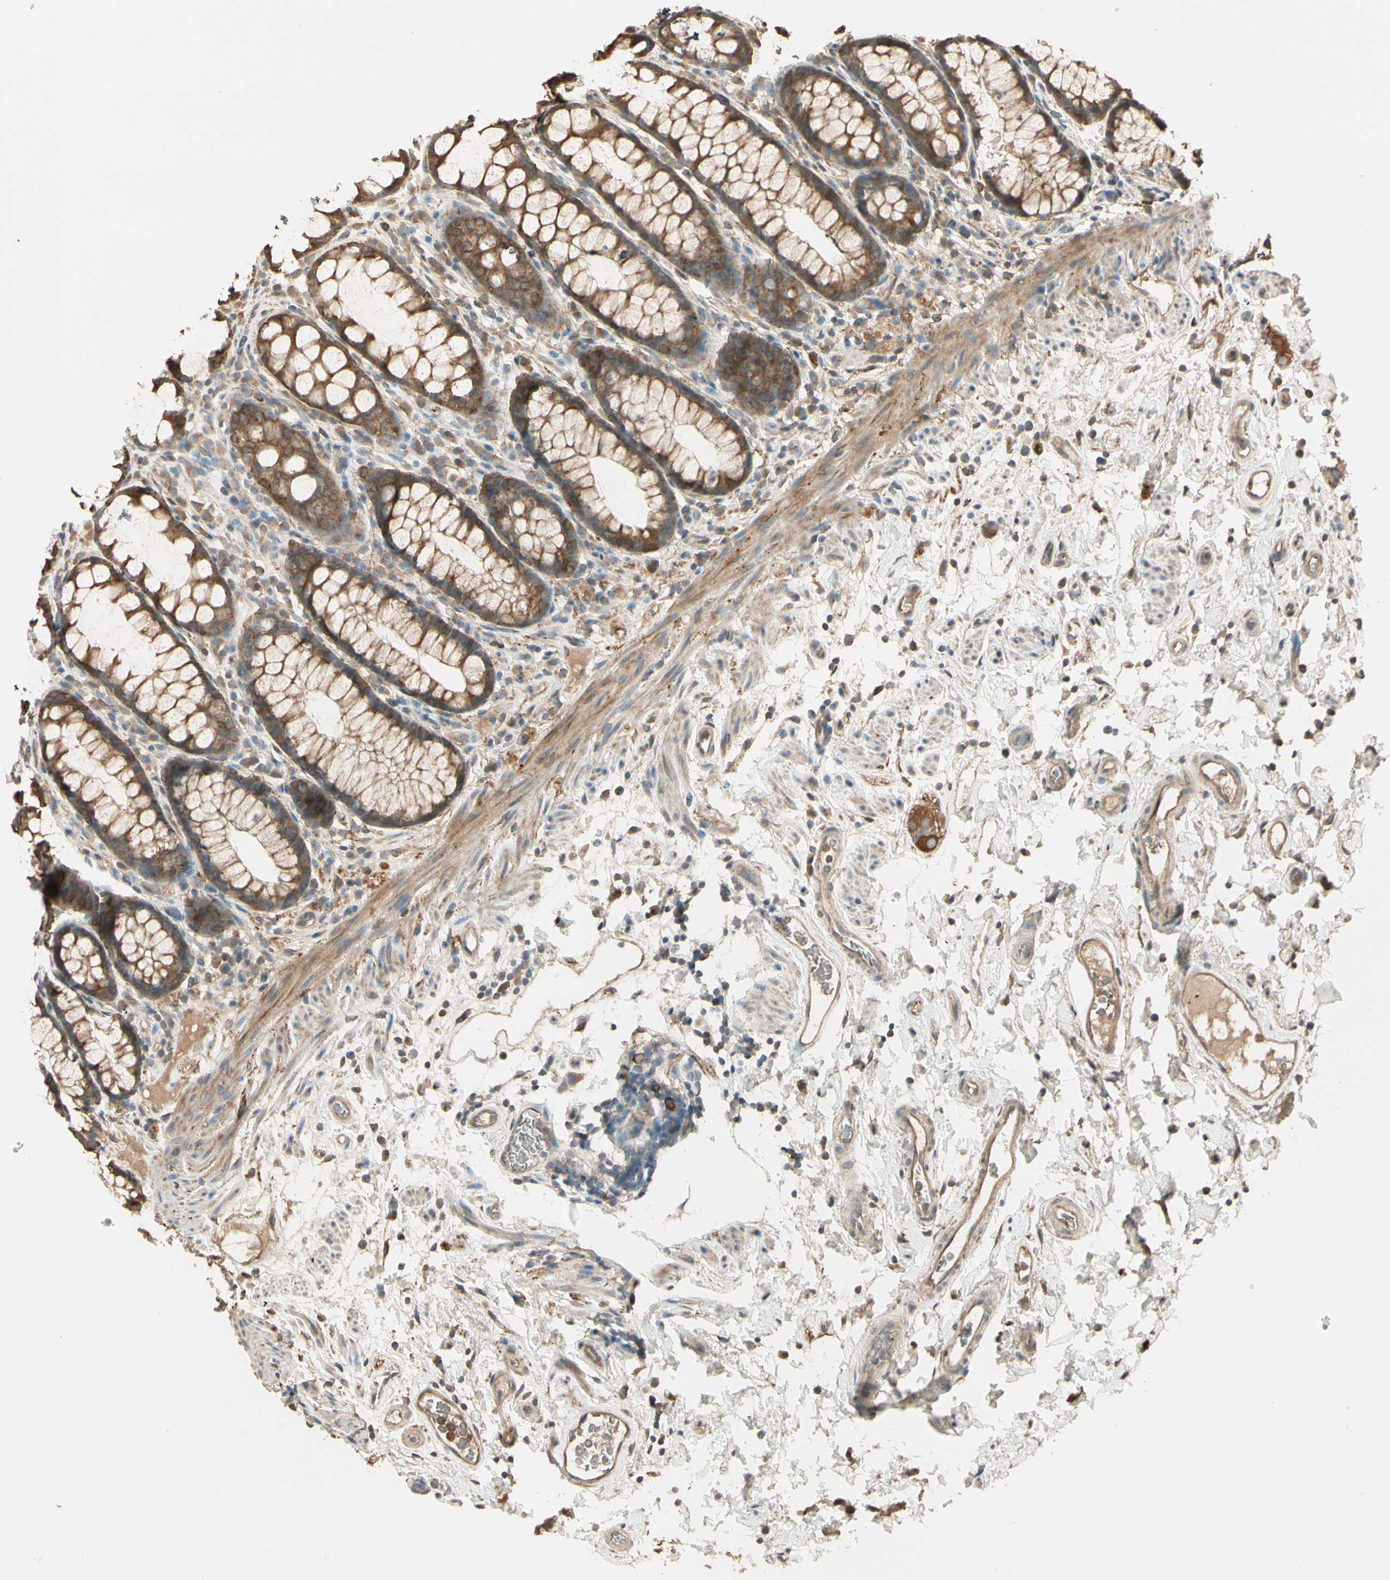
{"staining": {"intensity": "moderate", "quantity": ">75%", "location": "cytoplasmic/membranous"}, "tissue": "rectum", "cell_type": "Glandular cells", "image_type": "normal", "snomed": [{"axis": "morphology", "description": "Normal tissue, NOS"}, {"axis": "topography", "description": "Rectum"}], "caption": "Protein staining of benign rectum exhibits moderate cytoplasmic/membranous positivity in about >75% of glandular cells. Using DAB (brown) and hematoxylin (blue) stains, captured at high magnification using brightfield microscopy.", "gene": "TNFRSF21", "patient": {"sex": "male", "age": 92}}